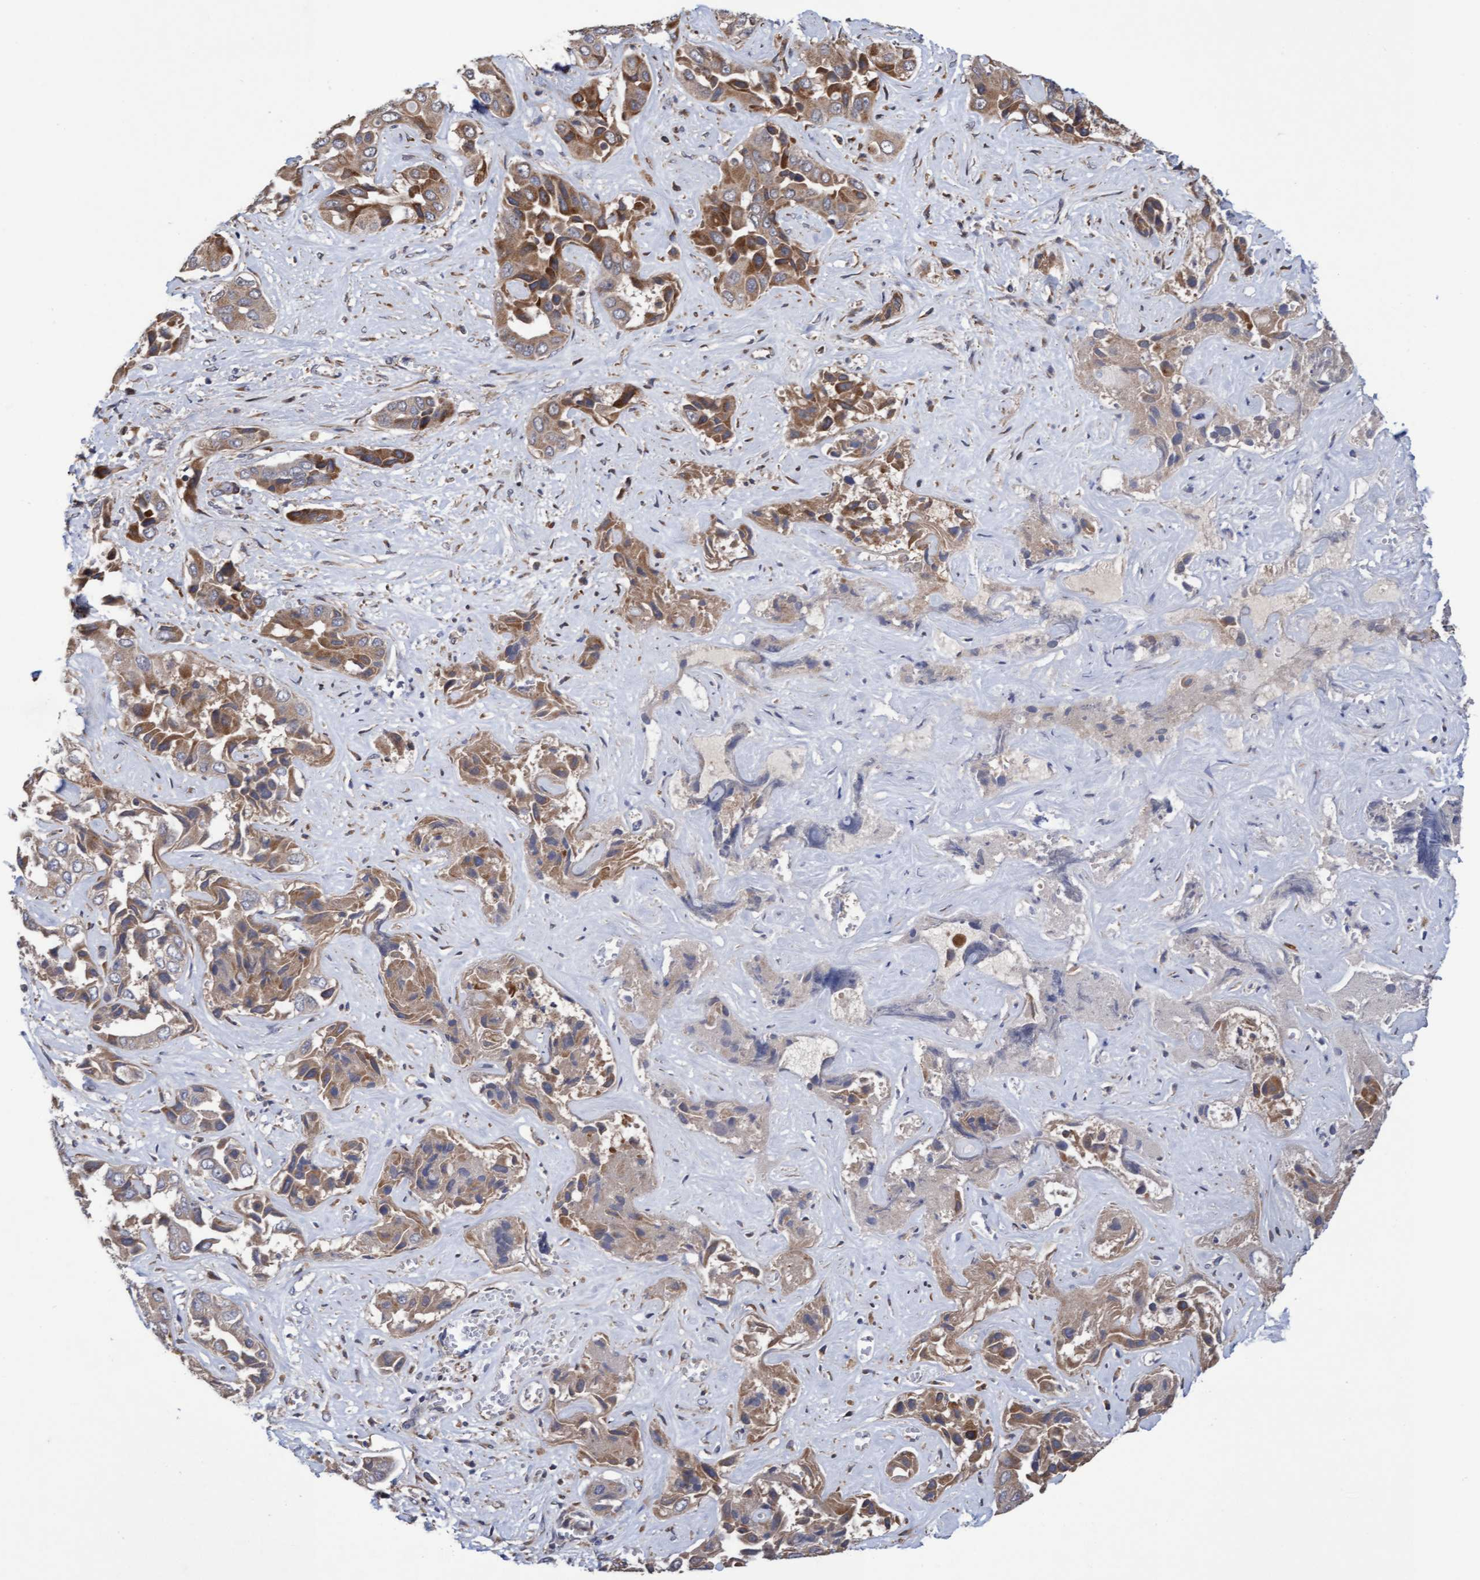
{"staining": {"intensity": "moderate", "quantity": ">75%", "location": "cytoplasmic/membranous"}, "tissue": "liver cancer", "cell_type": "Tumor cells", "image_type": "cancer", "snomed": [{"axis": "morphology", "description": "Cholangiocarcinoma"}, {"axis": "topography", "description": "Liver"}], "caption": "Human liver cancer stained with a brown dye demonstrates moderate cytoplasmic/membranous positive expression in about >75% of tumor cells.", "gene": "ELP5", "patient": {"sex": "female", "age": 52}}